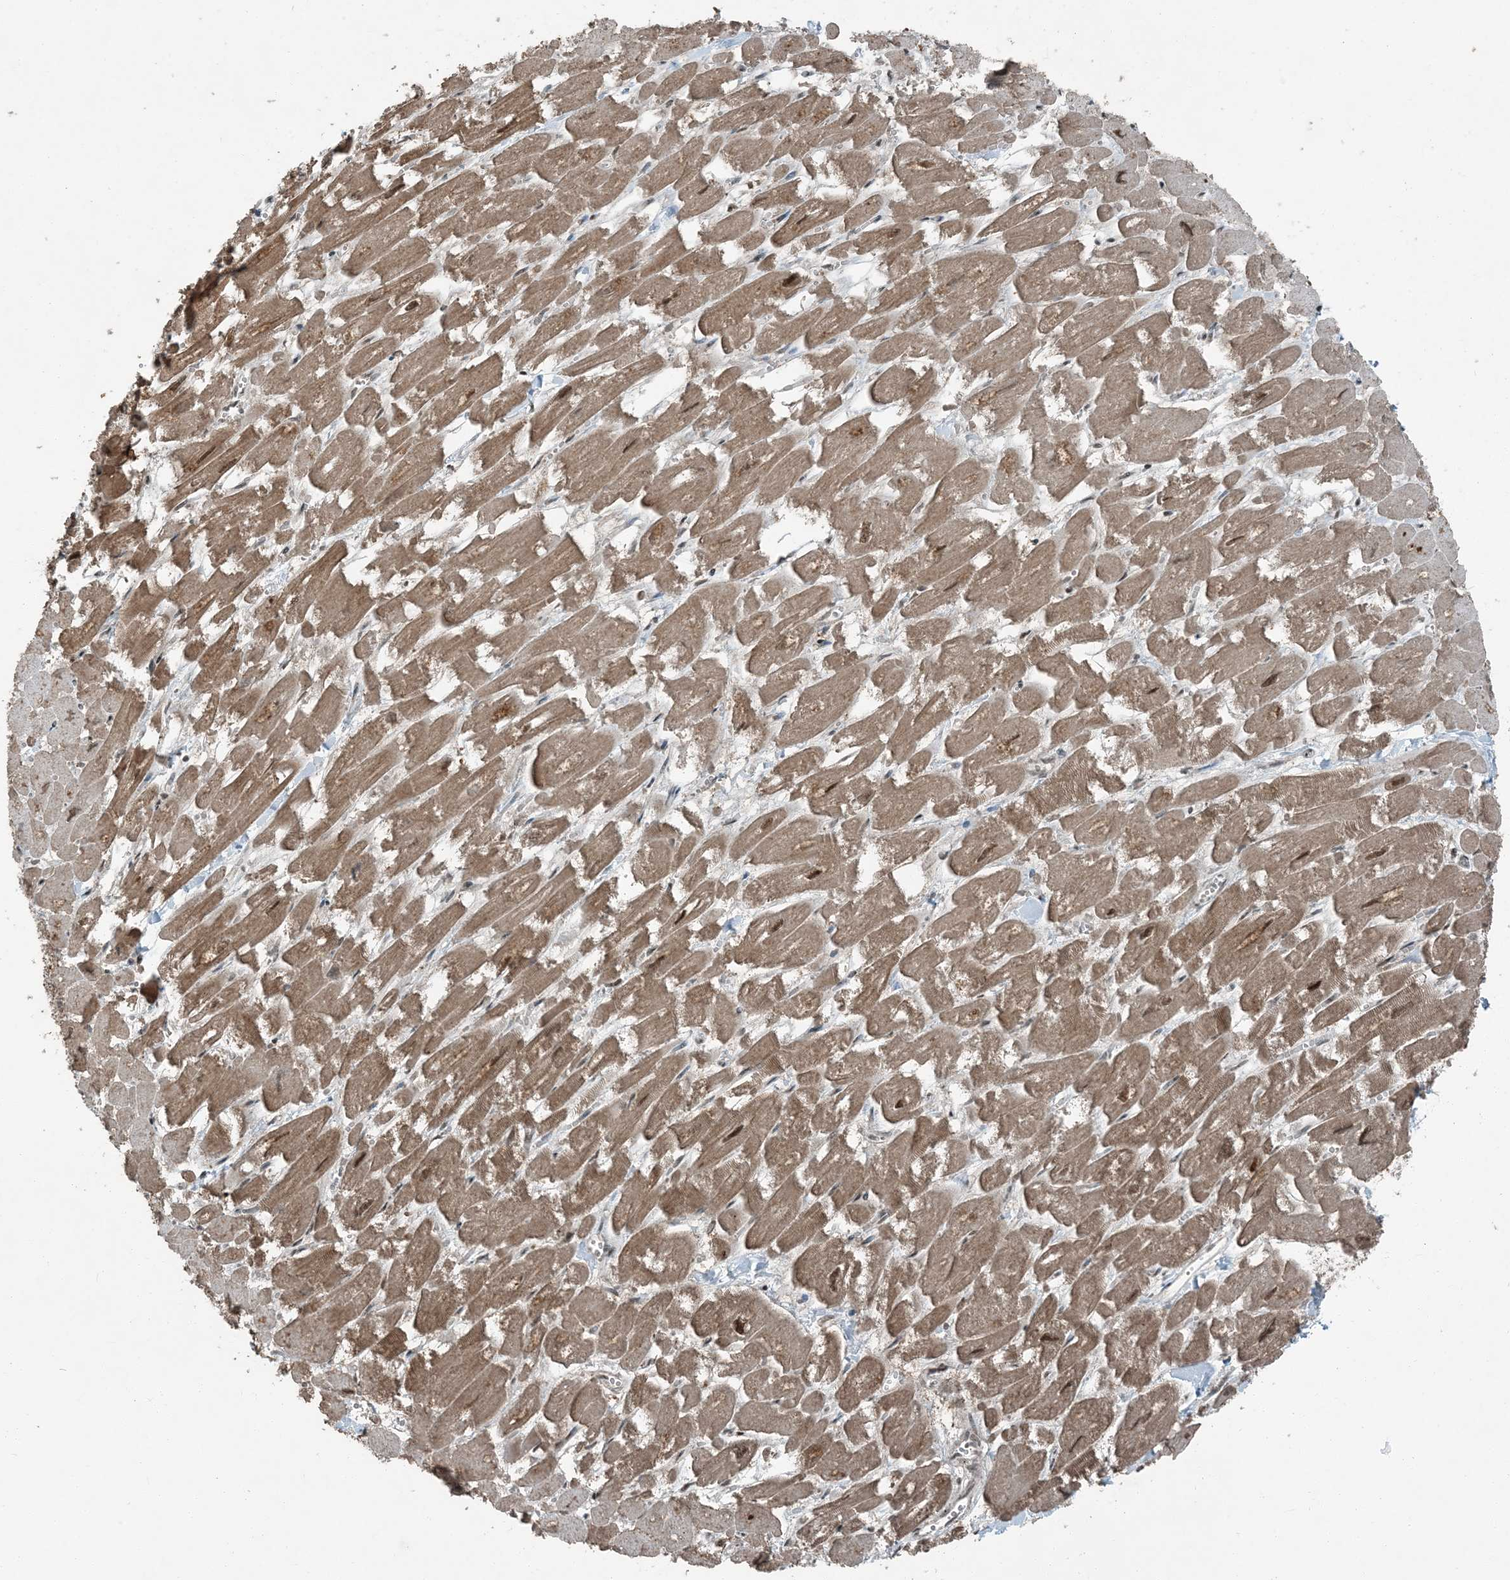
{"staining": {"intensity": "moderate", "quantity": ">75%", "location": "cytoplasmic/membranous,nuclear"}, "tissue": "heart muscle", "cell_type": "Cardiomyocytes", "image_type": "normal", "snomed": [{"axis": "morphology", "description": "Normal tissue, NOS"}, {"axis": "topography", "description": "Heart"}], "caption": "Human heart muscle stained with a brown dye shows moderate cytoplasmic/membranous,nuclear positive expression in approximately >75% of cardiomyocytes.", "gene": "TRAPPC12", "patient": {"sex": "male", "age": 54}}